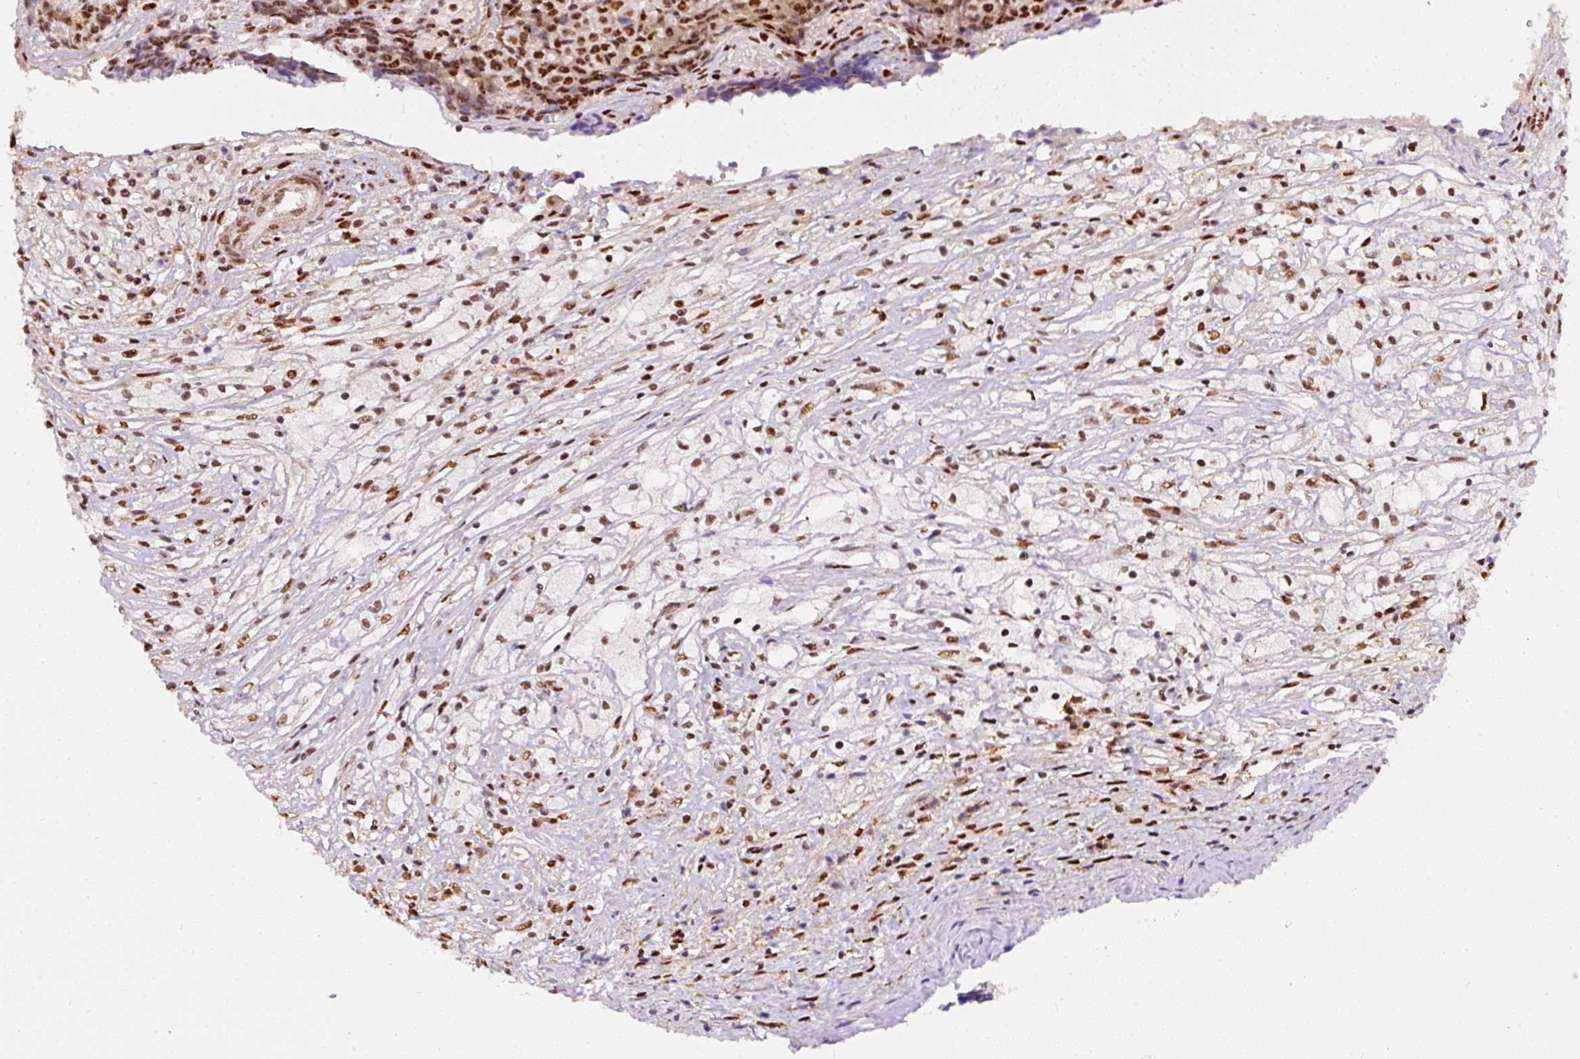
{"staining": {"intensity": "strong", "quantity": ">75%", "location": "nuclear"}, "tissue": "ovarian cancer", "cell_type": "Tumor cells", "image_type": "cancer", "snomed": [{"axis": "morphology", "description": "Carcinoma, endometroid"}, {"axis": "topography", "description": "Ovary"}], "caption": "IHC micrograph of human endometroid carcinoma (ovarian) stained for a protein (brown), which reveals high levels of strong nuclear staining in about >75% of tumor cells.", "gene": "HNRNPC", "patient": {"sex": "female", "age": 42}}